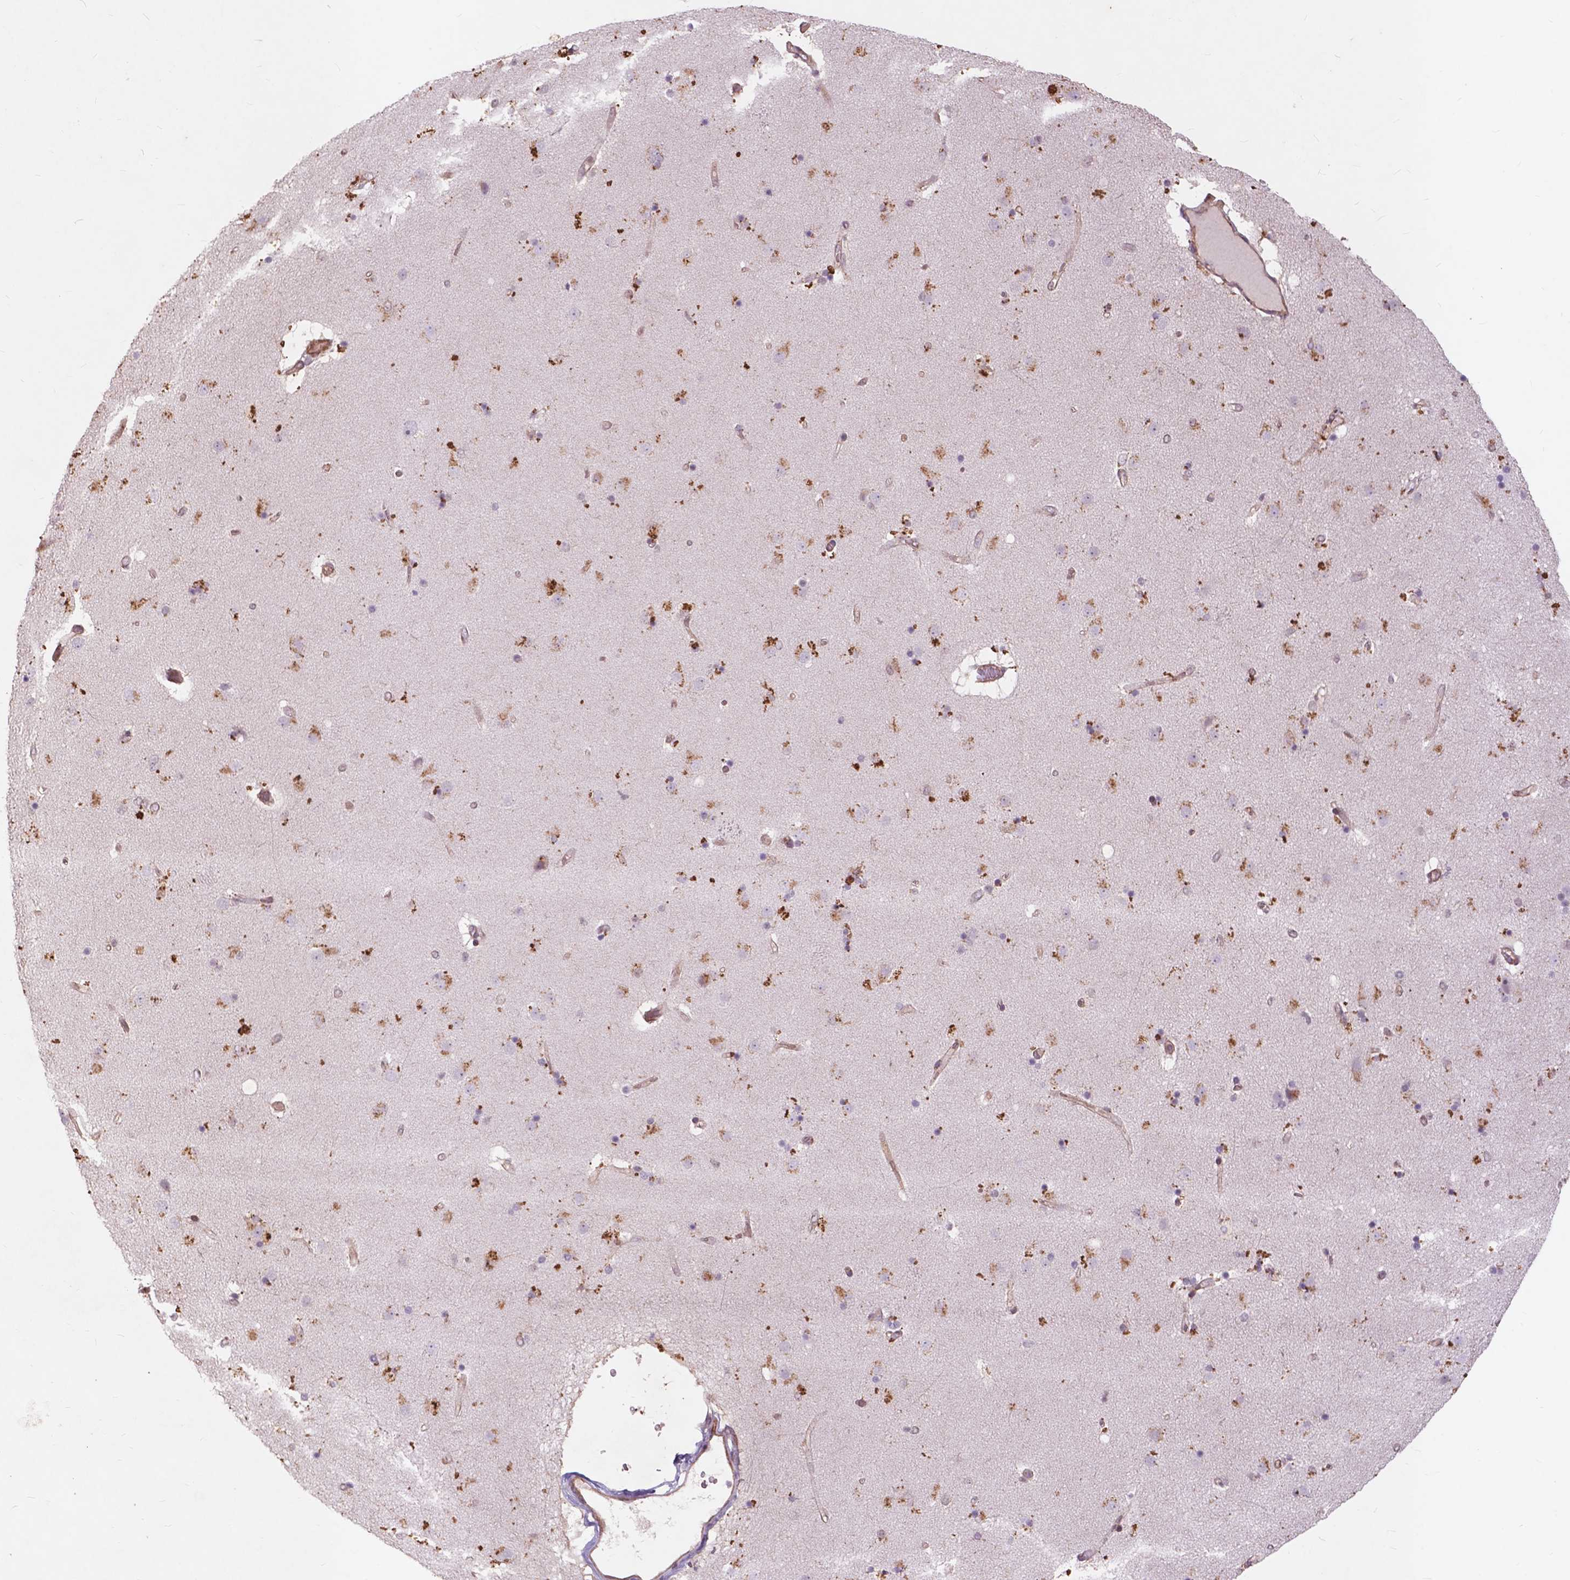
{"staining": {"intensity": "negative", "quantity": "none", "location": "none"}, "tissue": "caudate", "cell_type": "Glial cells", "image_type": "normal", "snomed": [{"axis": "morphology", "description": "Normal tissue, NOS"}, {"axis": "topography", "description": "Lateral ventricle wall"}], "caption": "IHC micrograph of benign caudate: human caudate stained with DAB demonstrates no significant protein staining in glial cells. (Immunohistochemistry (ihc), brightfield microscopy, high magnification).", "gene": "RFPL4B", "patient": {"sex": "female", "age": 71}}